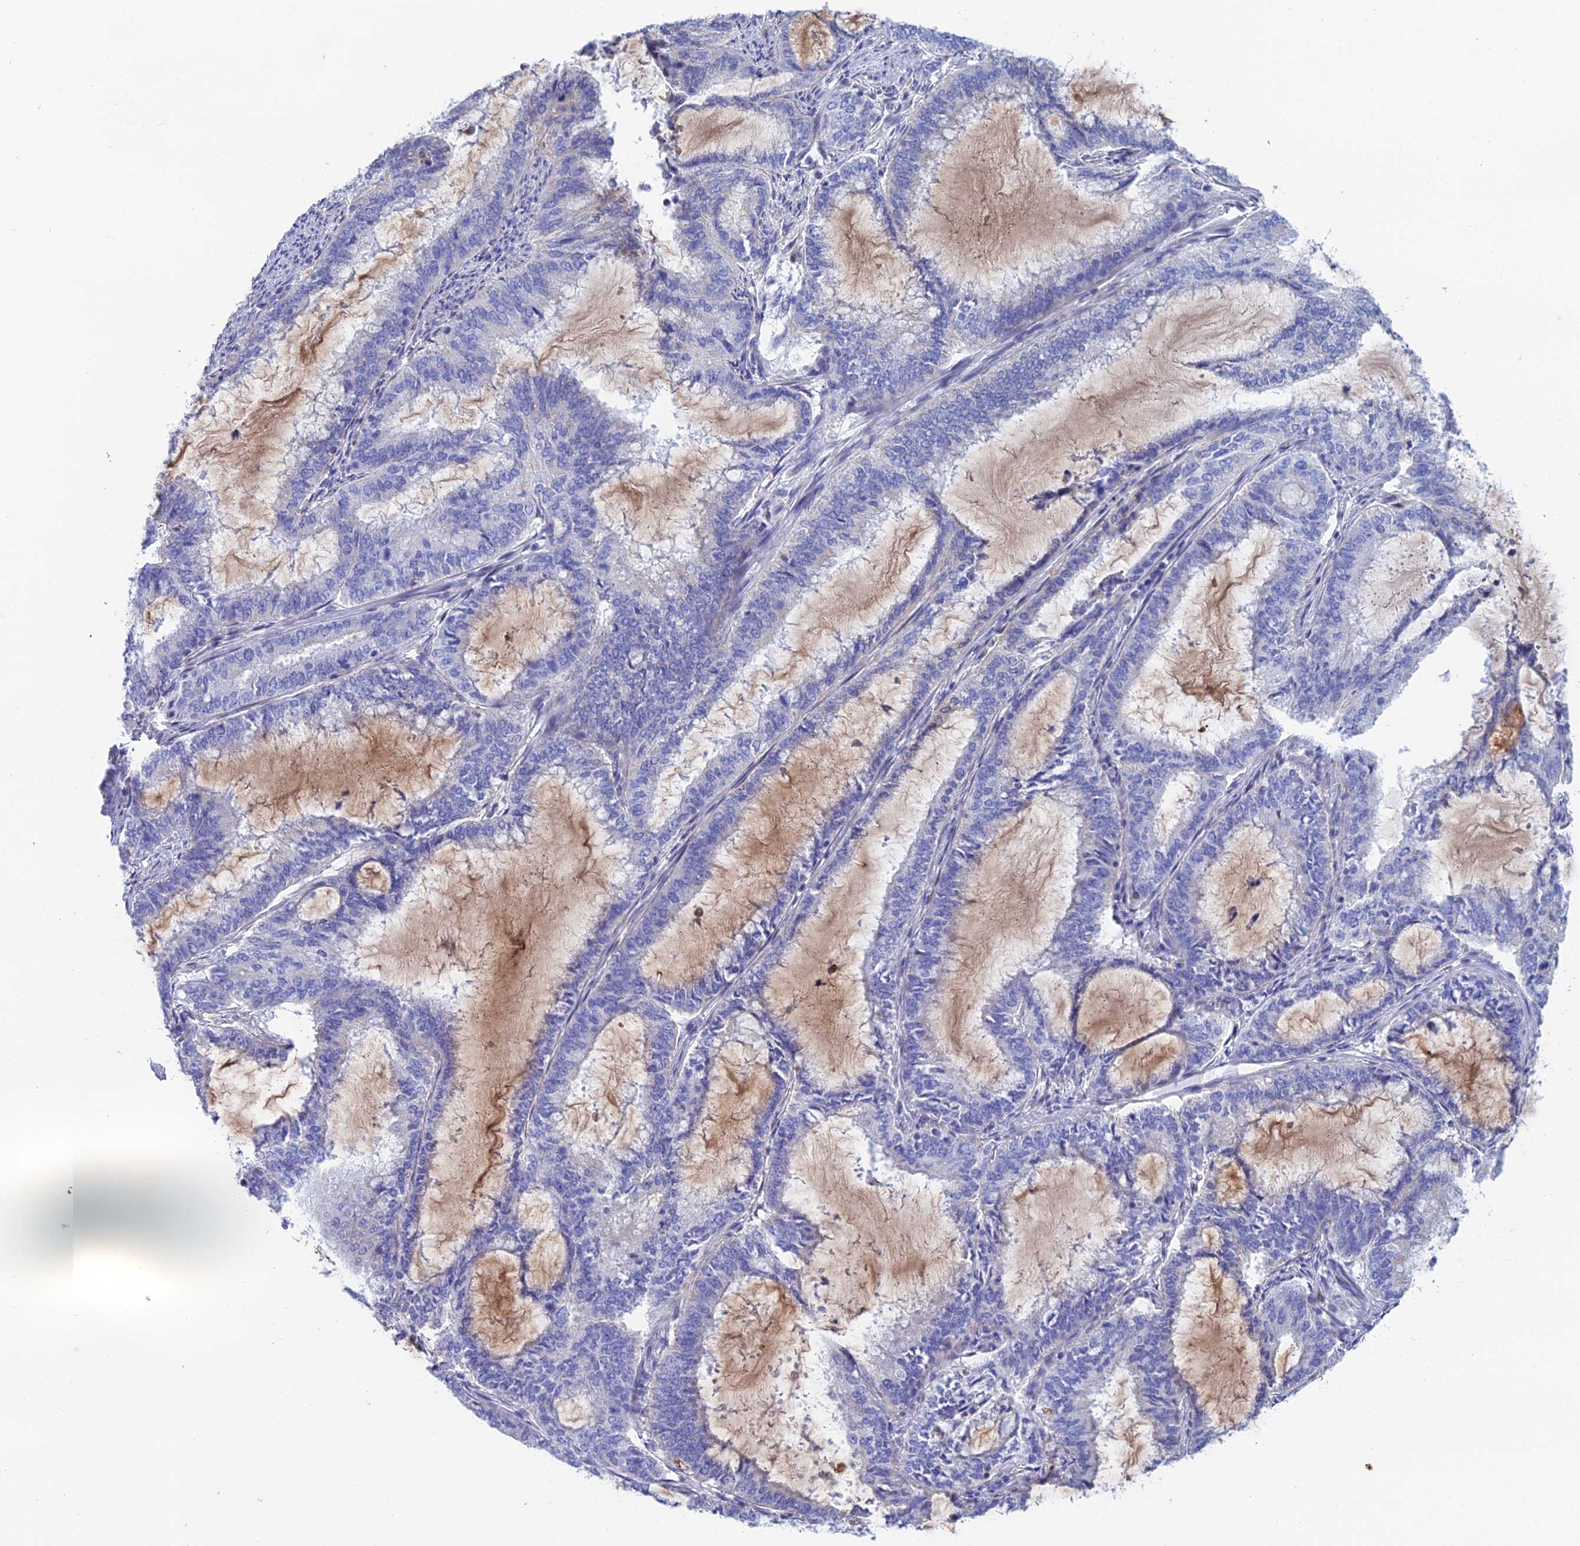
{"staining": {"intensity": "negative", "quantity": "none", "location": "none"}, "tissue": "endometrial cancer", "cell_type": "Tumor cells", "image_type": "cancer", "snomed": [{"axis": "morphology", "description": "Adenocarcinoma, NOS"}, {"axis": "topography", "description": "Endometrium"}], "caption": "A photomicrograph of human endometrial cancer (adenocarcinoma) is negative for staining in tumor cells. (DAB immunohistochemistry with hematoxylin counter stain).", "gene": "CFAP210", "patient": {"sex": "female", "age": 51}}